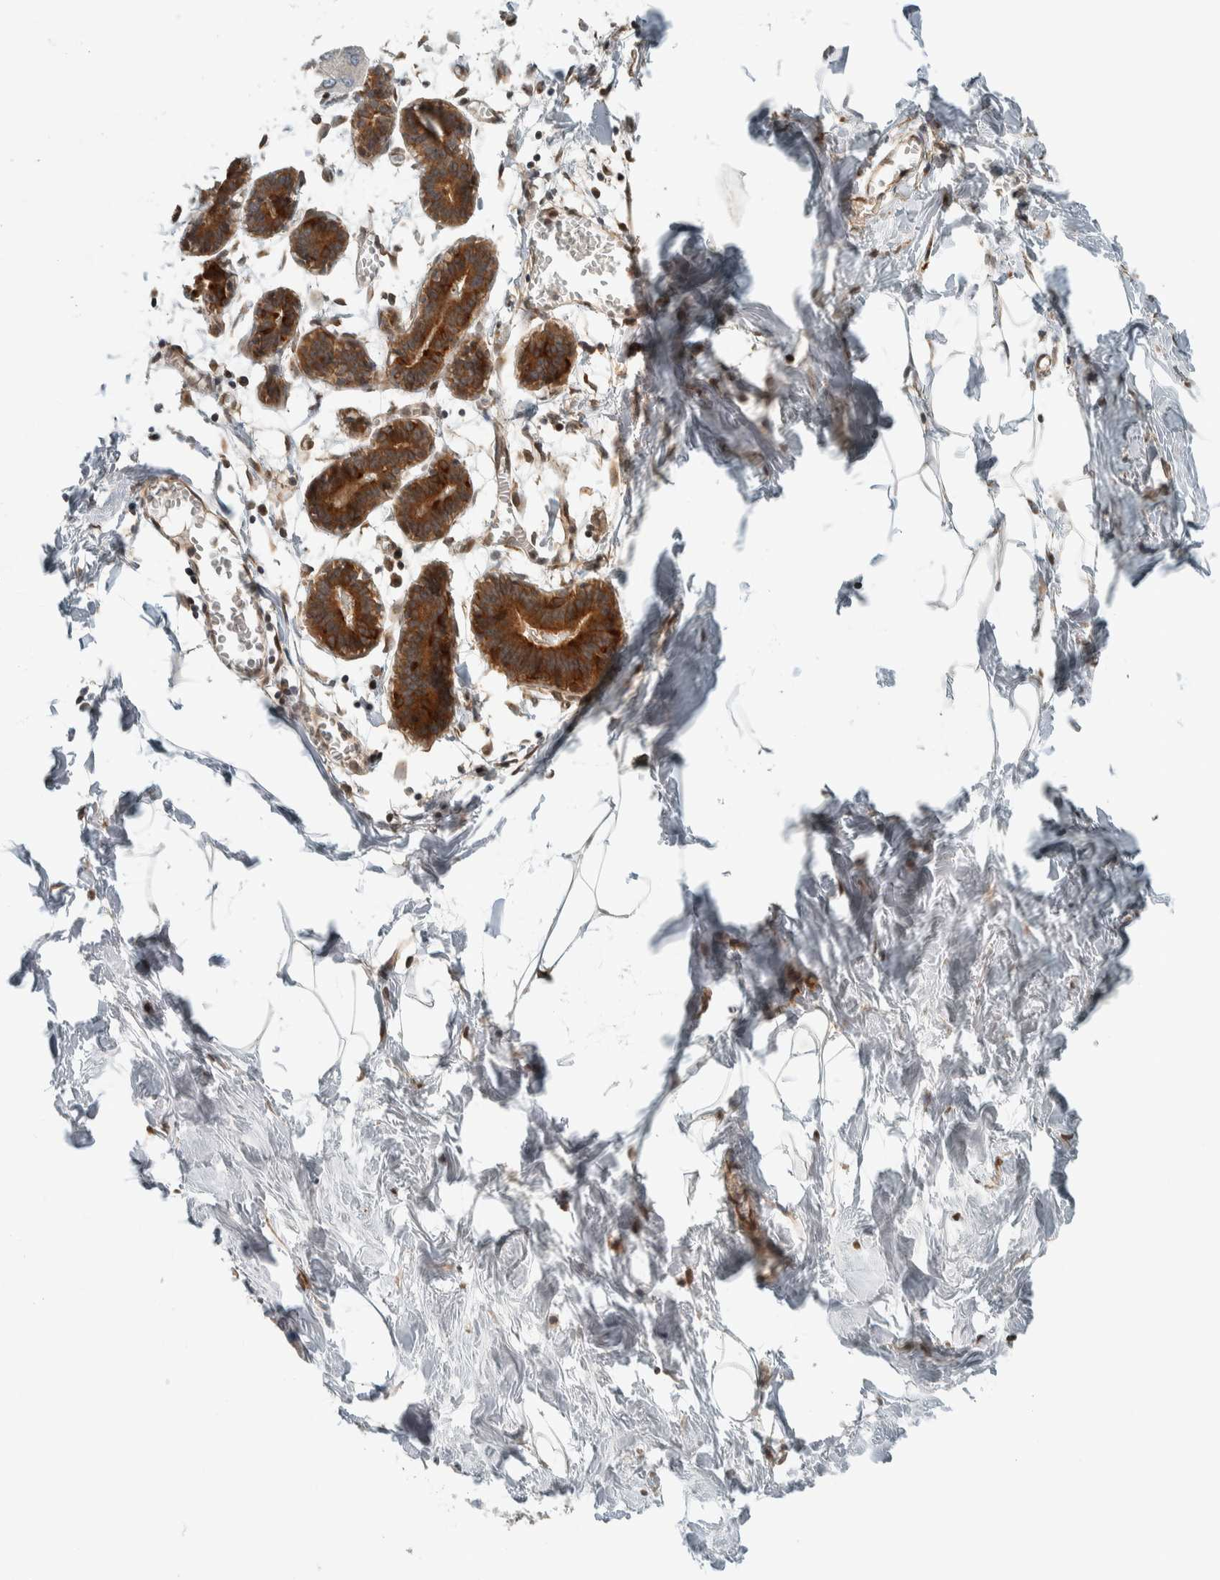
{"staining": {"intensity": "weak", "quantity": ">75%", "location": "cytoplasmic/membranous"}, "tissue": "breast", "cell_type": "Adipocytes", "image_type": "normal", "snomed": [{"axis": "morphology", "description": "Normal tissue, NOS"}, {"axis": "topography", "description": "Breast"}], "caption": "Immunohistochemistry (IHC) micrograph of unremarkable breast: breast stained using immunohistochemistry (IHC) displays low levels of weak protein expression localized specifically in the cytoplasmic/membranous of adipocytes, appearing as a cytoplasmic/membranous brown color.", "gene": "STXBP4", "patient": {"sex": "female", "age": 27}}